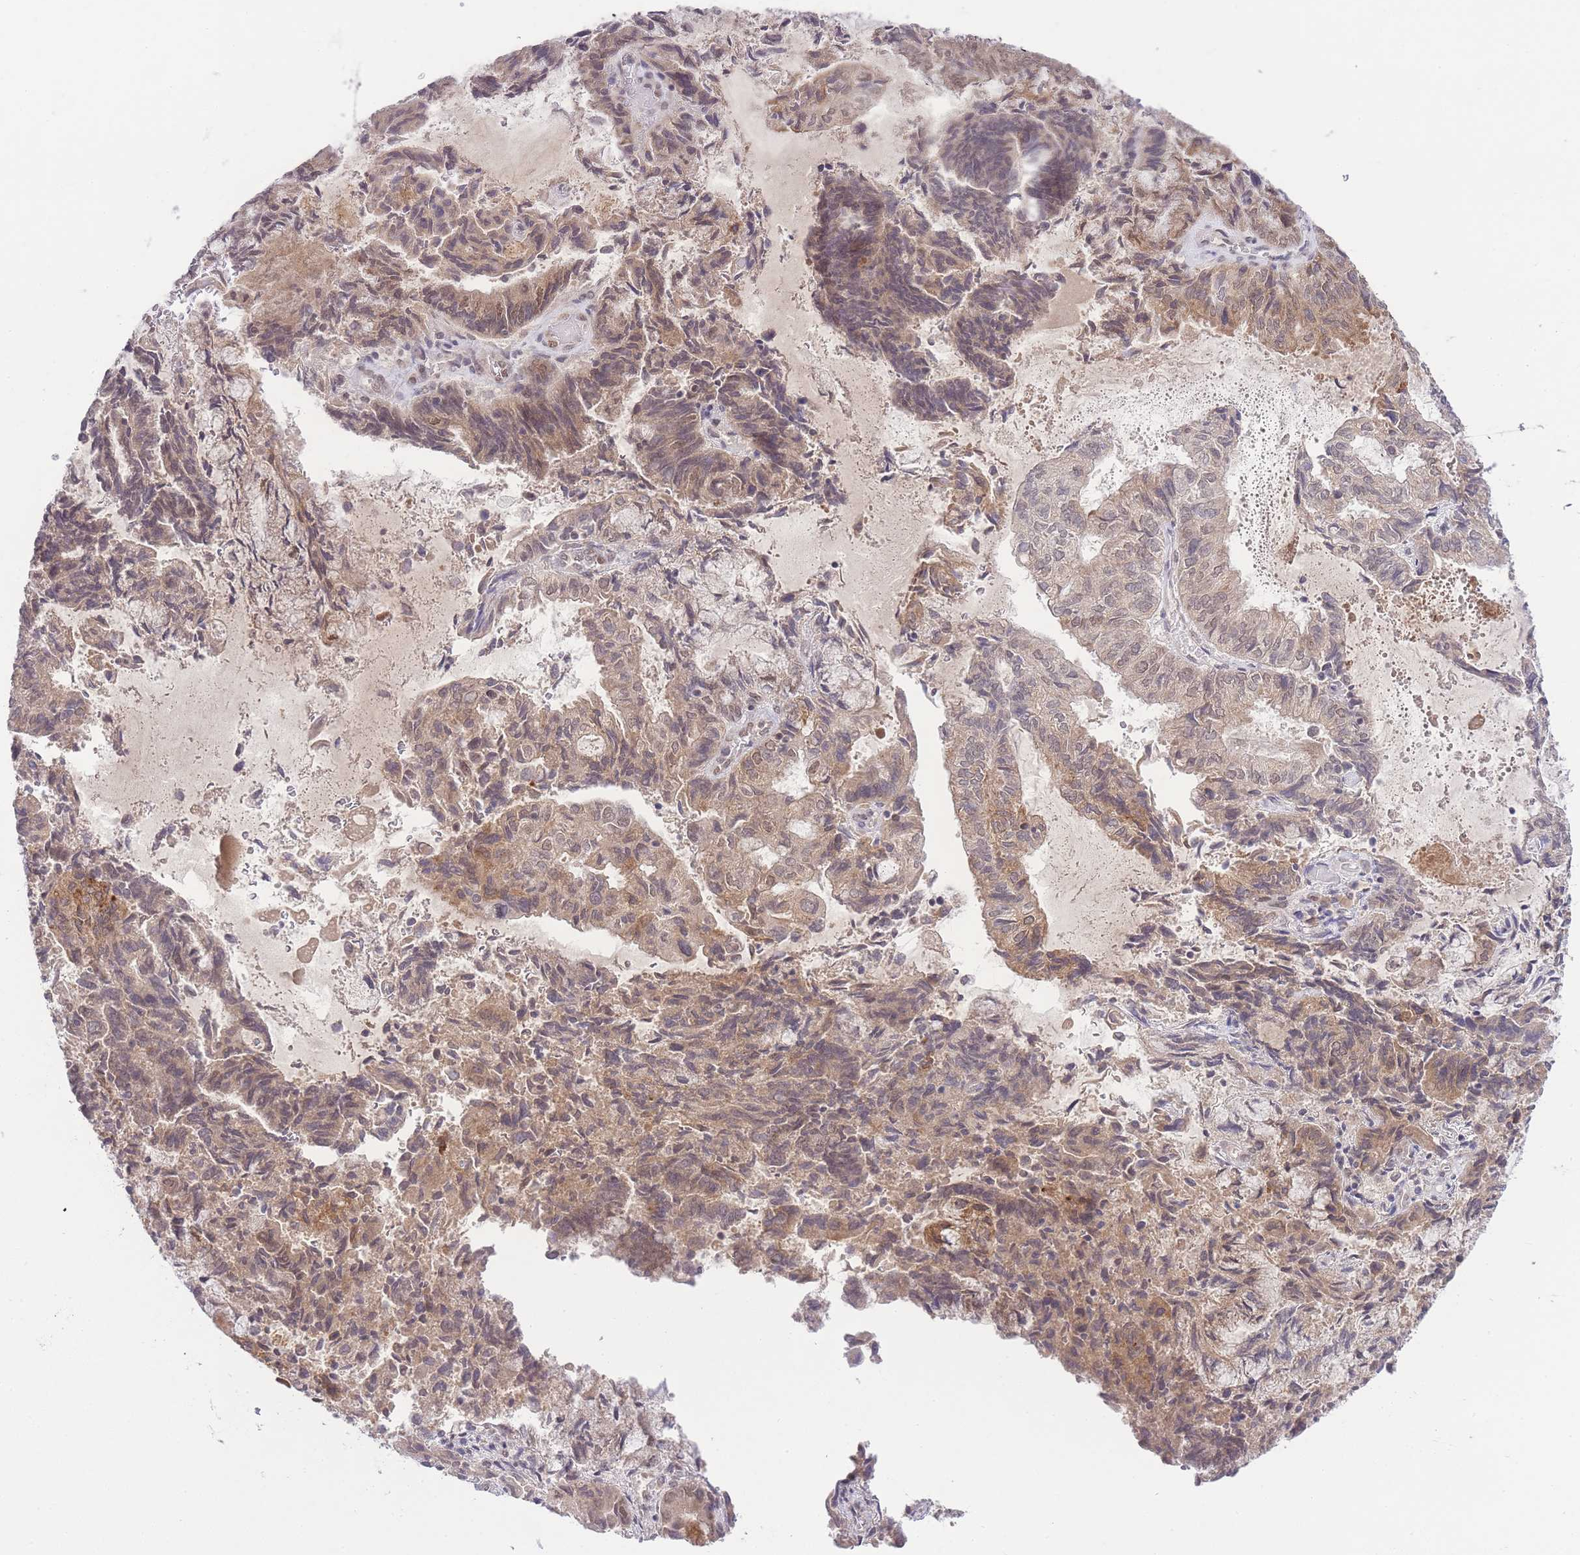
{"staining": {"intensity": "moderate", "quantity": "25%-75%", "location": "cytoplasmic/membranous,nuclear"}, "tissue": "endometrial cancer", "cell_type": "Tumor cells", "image_type": "cancer", "snomed": [{"axis": "morphology", "description": "Adenocarcinoma, NOS"}, {"axis": "topography", "description": "Endometrium"}], "caption": "A micrograph of endometrial cancer stained for a protein shows moderate cytoplasmic/membranous and nuclear brown staining in tumor cells. (brown staining indicates protein expression, while blue staining denotes nuclei).", "gene": "TMED3", "patient": {"sex": "female", "age": 80}}